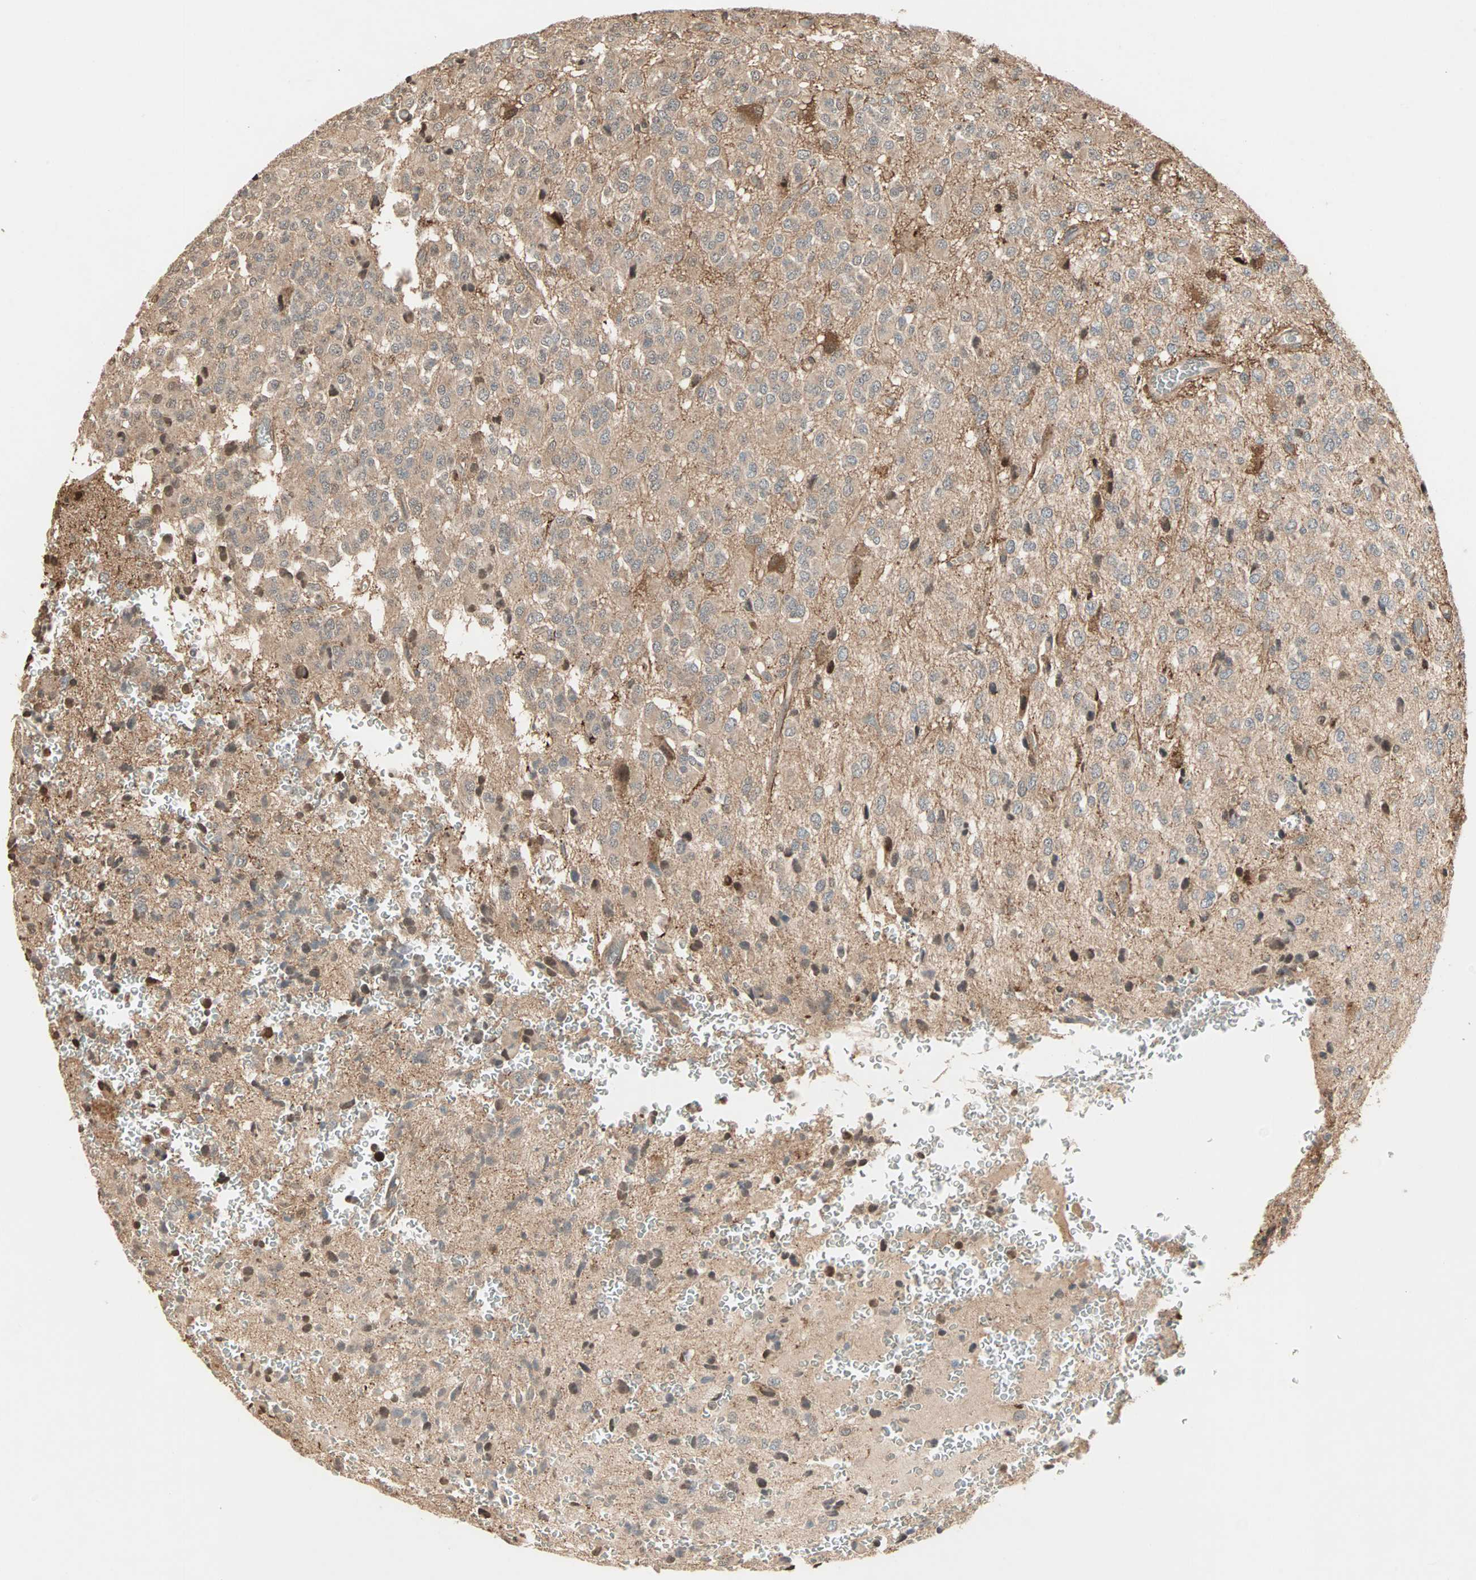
{"staining": {"intensity": "weak", "quantity": ">75%", "location": "cytoplasmic/membranous,nuclear"}, "tissue": "glioma", "cell_type": "Tumor cells", "image_type": "cancer", "snomed": [{"axis": "morphology", "description": "Glioma, malignant, High grade"}, {"axis": "topography", "description": "pancreas cauda"}], "caption": "The immunohistochemical stain labels weak cytoplasmic/membranous and nuclear expression in tumor cells of glioma tissue.", "gene": "DRG2", "patient": {"sex": "male", "age": 60}}